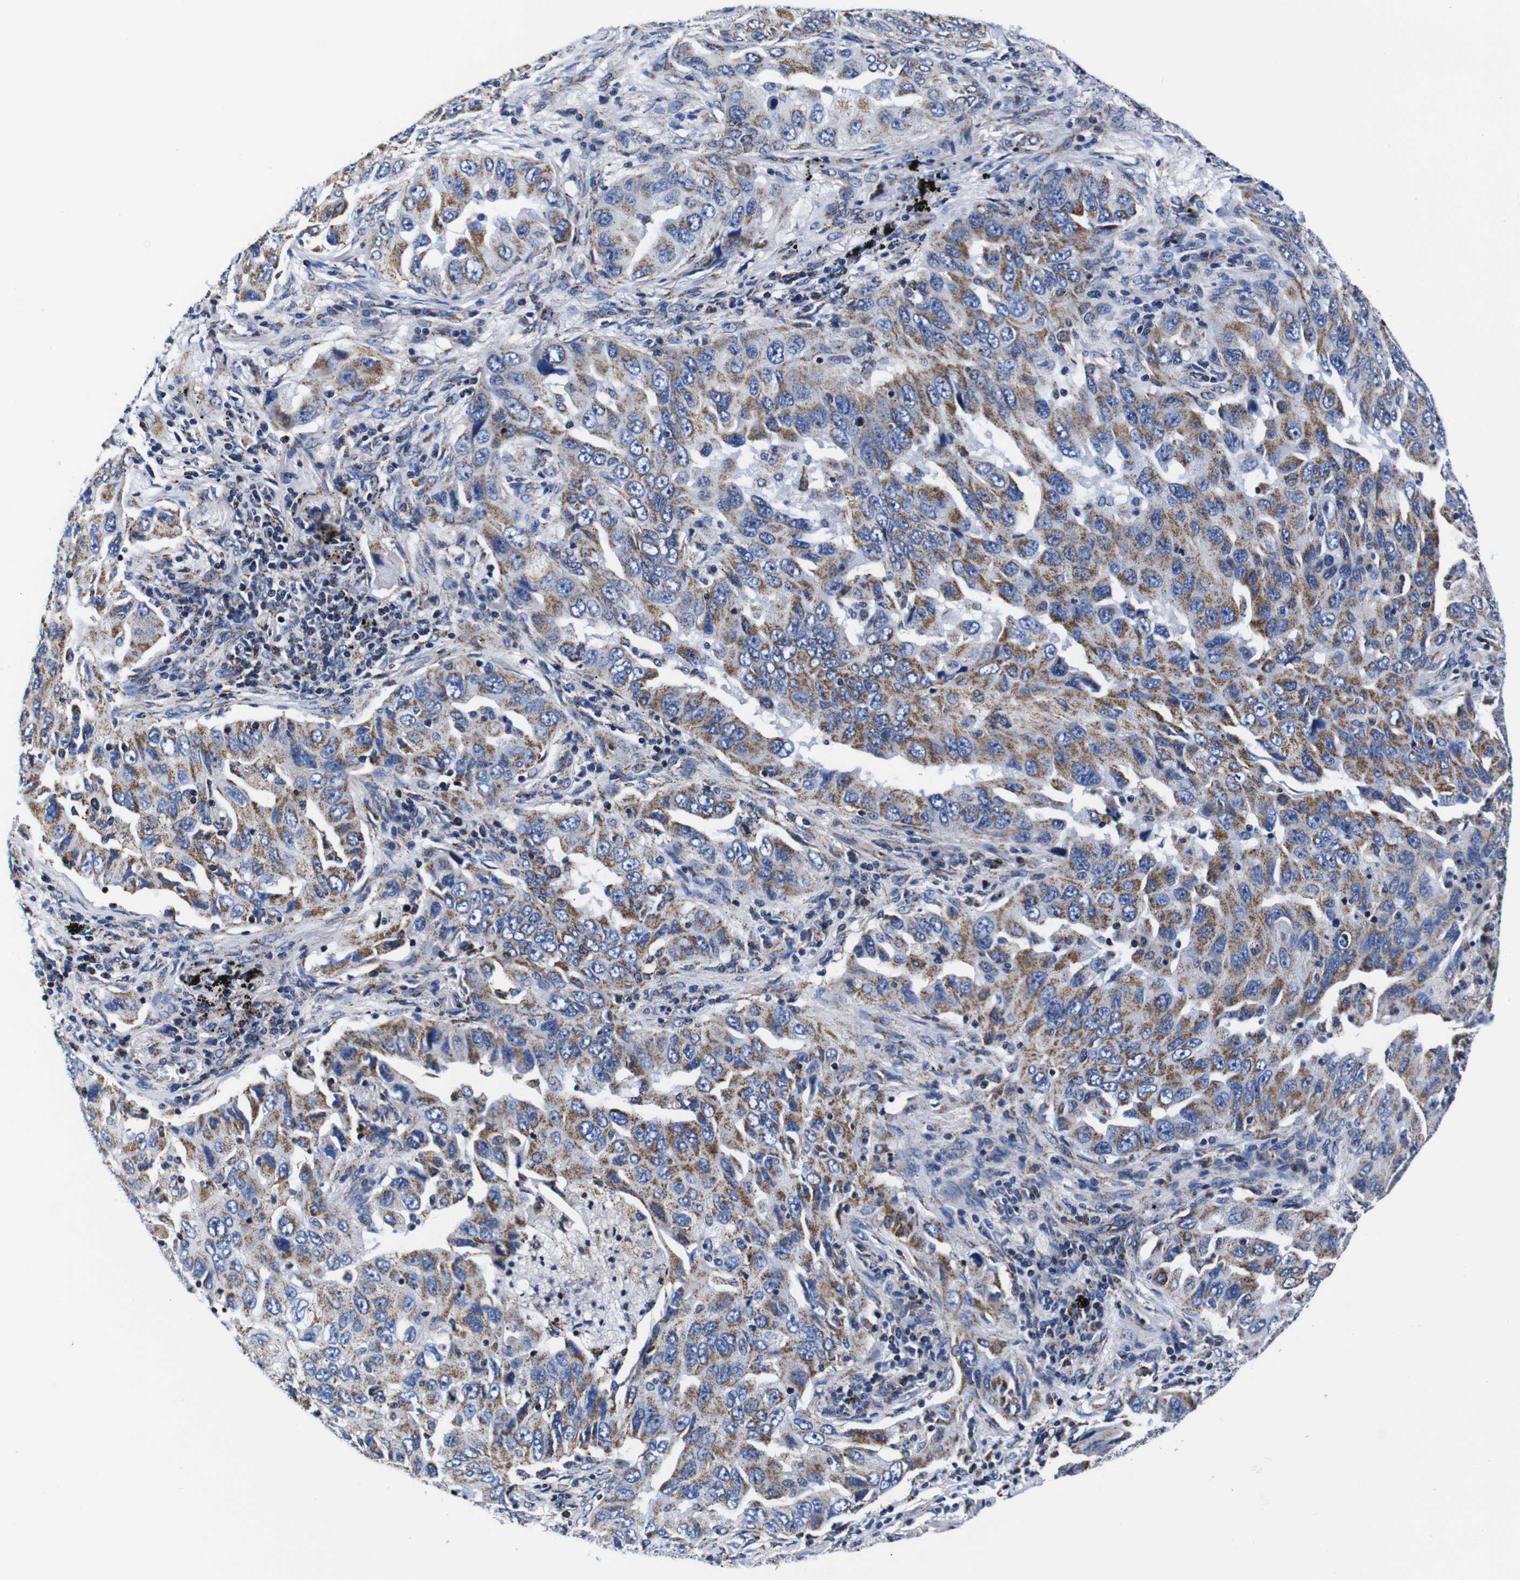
{"staining": {"intensity": "moderate", "quantity": ">75%", "location": "cytoplasmic/membranous"}, "tissue": "lung cancer", "cell_type": "Tumor cells", "image_type": "cancer", "snomed": [{"axis": "morphology", "description": "Adenocarcinoma, NOS"}, {"axis": "topography", "description": "Lung"}], "caption": "This photomicrograph displays immunohistochemistry (IHC) staining of human lung cancer (adenocarcinoma), with medium moderate cytoplasmic/membranous expression in approximately >75% of tumor cells.", "gene": "FKBP9", "patient": {"sex": "female", "age": 65}}